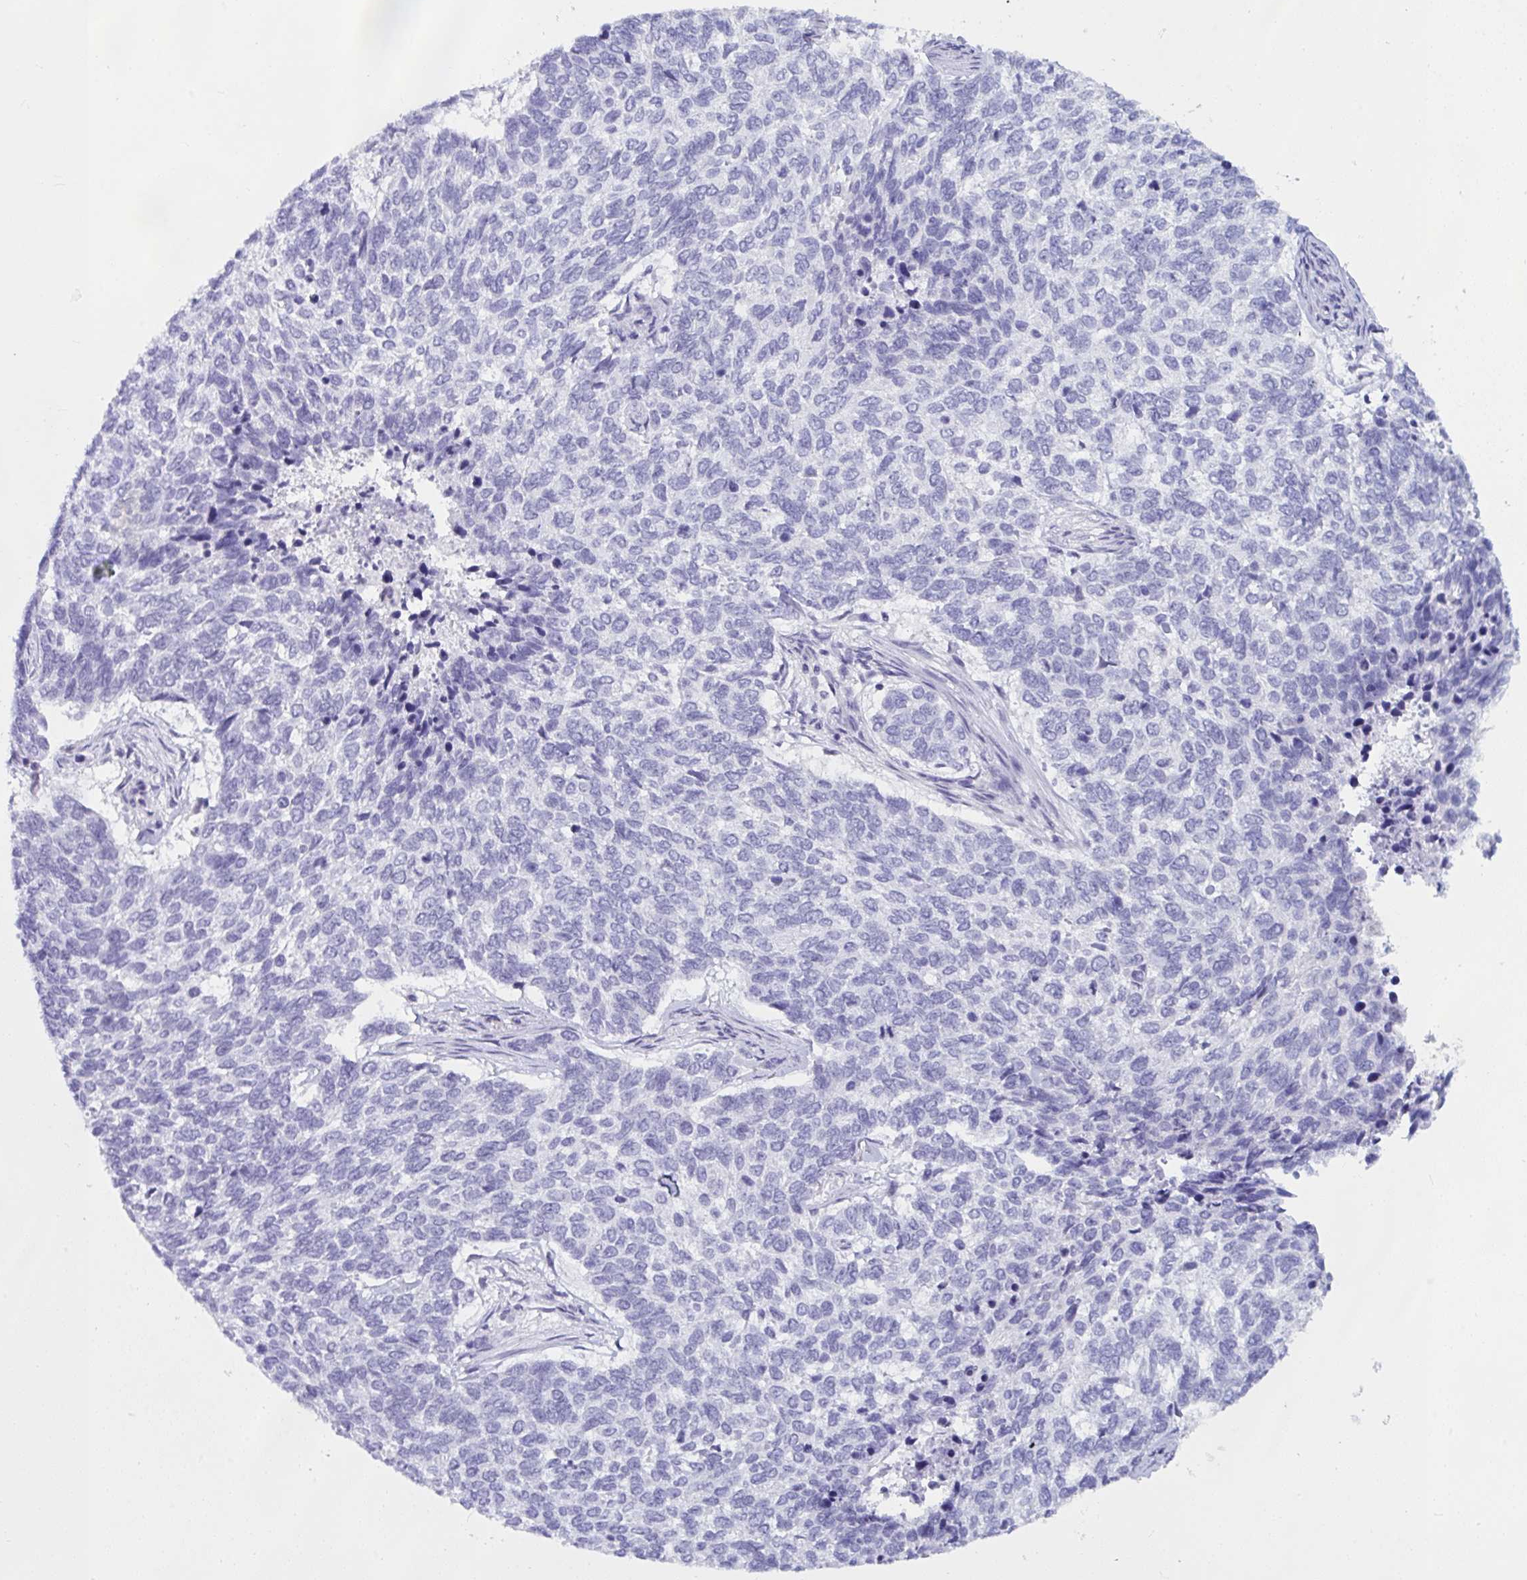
{"staining": {"intensity": "negative", "quantity": "none", "location": "none"}, "tissue": "skin cancer", "cell_type": "Tumor cells", "image_type": "cancer", "snomed": [{"axis": "morphology", "description": "Basal cell carcinoma"}, {"axis": "topography", "description": "Skin"}], "caption": "Skin cancer was stained to show a protein in brown. There is no significant staining in tumor cells.", "gene": "TANK", "patient": {"sex": "female", "age": 65}}